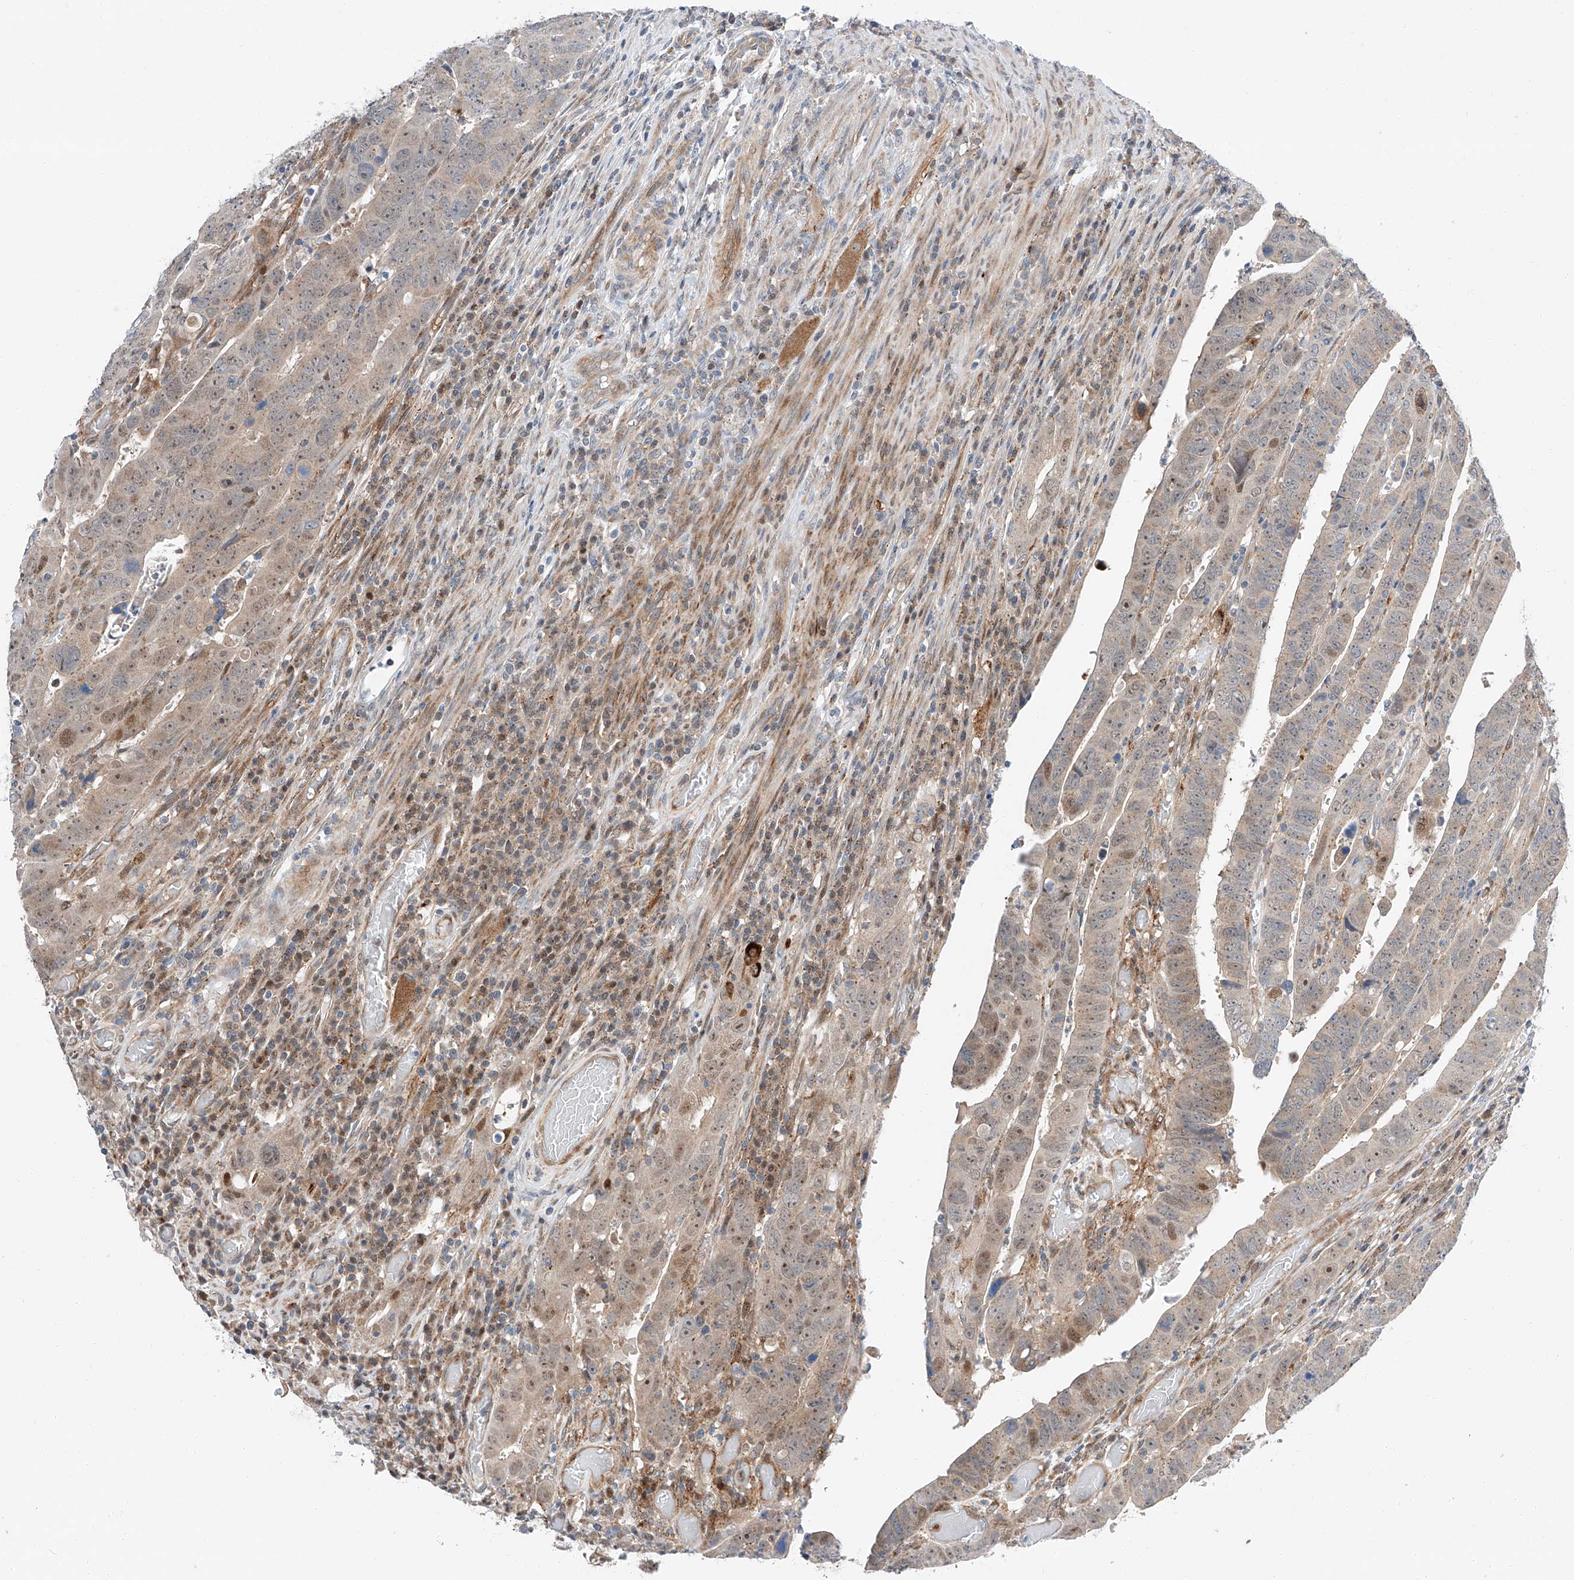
{"staining": {"intensity": "weak", "quantity": "25%-75%", "location": "nuclear"}, "tissue": "colorectal cancer", "cell_type": "Tumor cells", "image_type": "cancer", "snomed": [{"axis": "morphology", "description": "Normal tissue, NOS"}, {"axis": "morphology", "description": "Adenocarcinoma, NOS"}, {"axis": "topography", "description": "Rectum"}], "caption": "Human colorectal cancer stained for a protein (brown) demonstrates weak nuclear positive expression in approximately 25%-75% of tumor cells.", "gene": "CLDND1", "patient": {"sex": "female", "age": 65}}